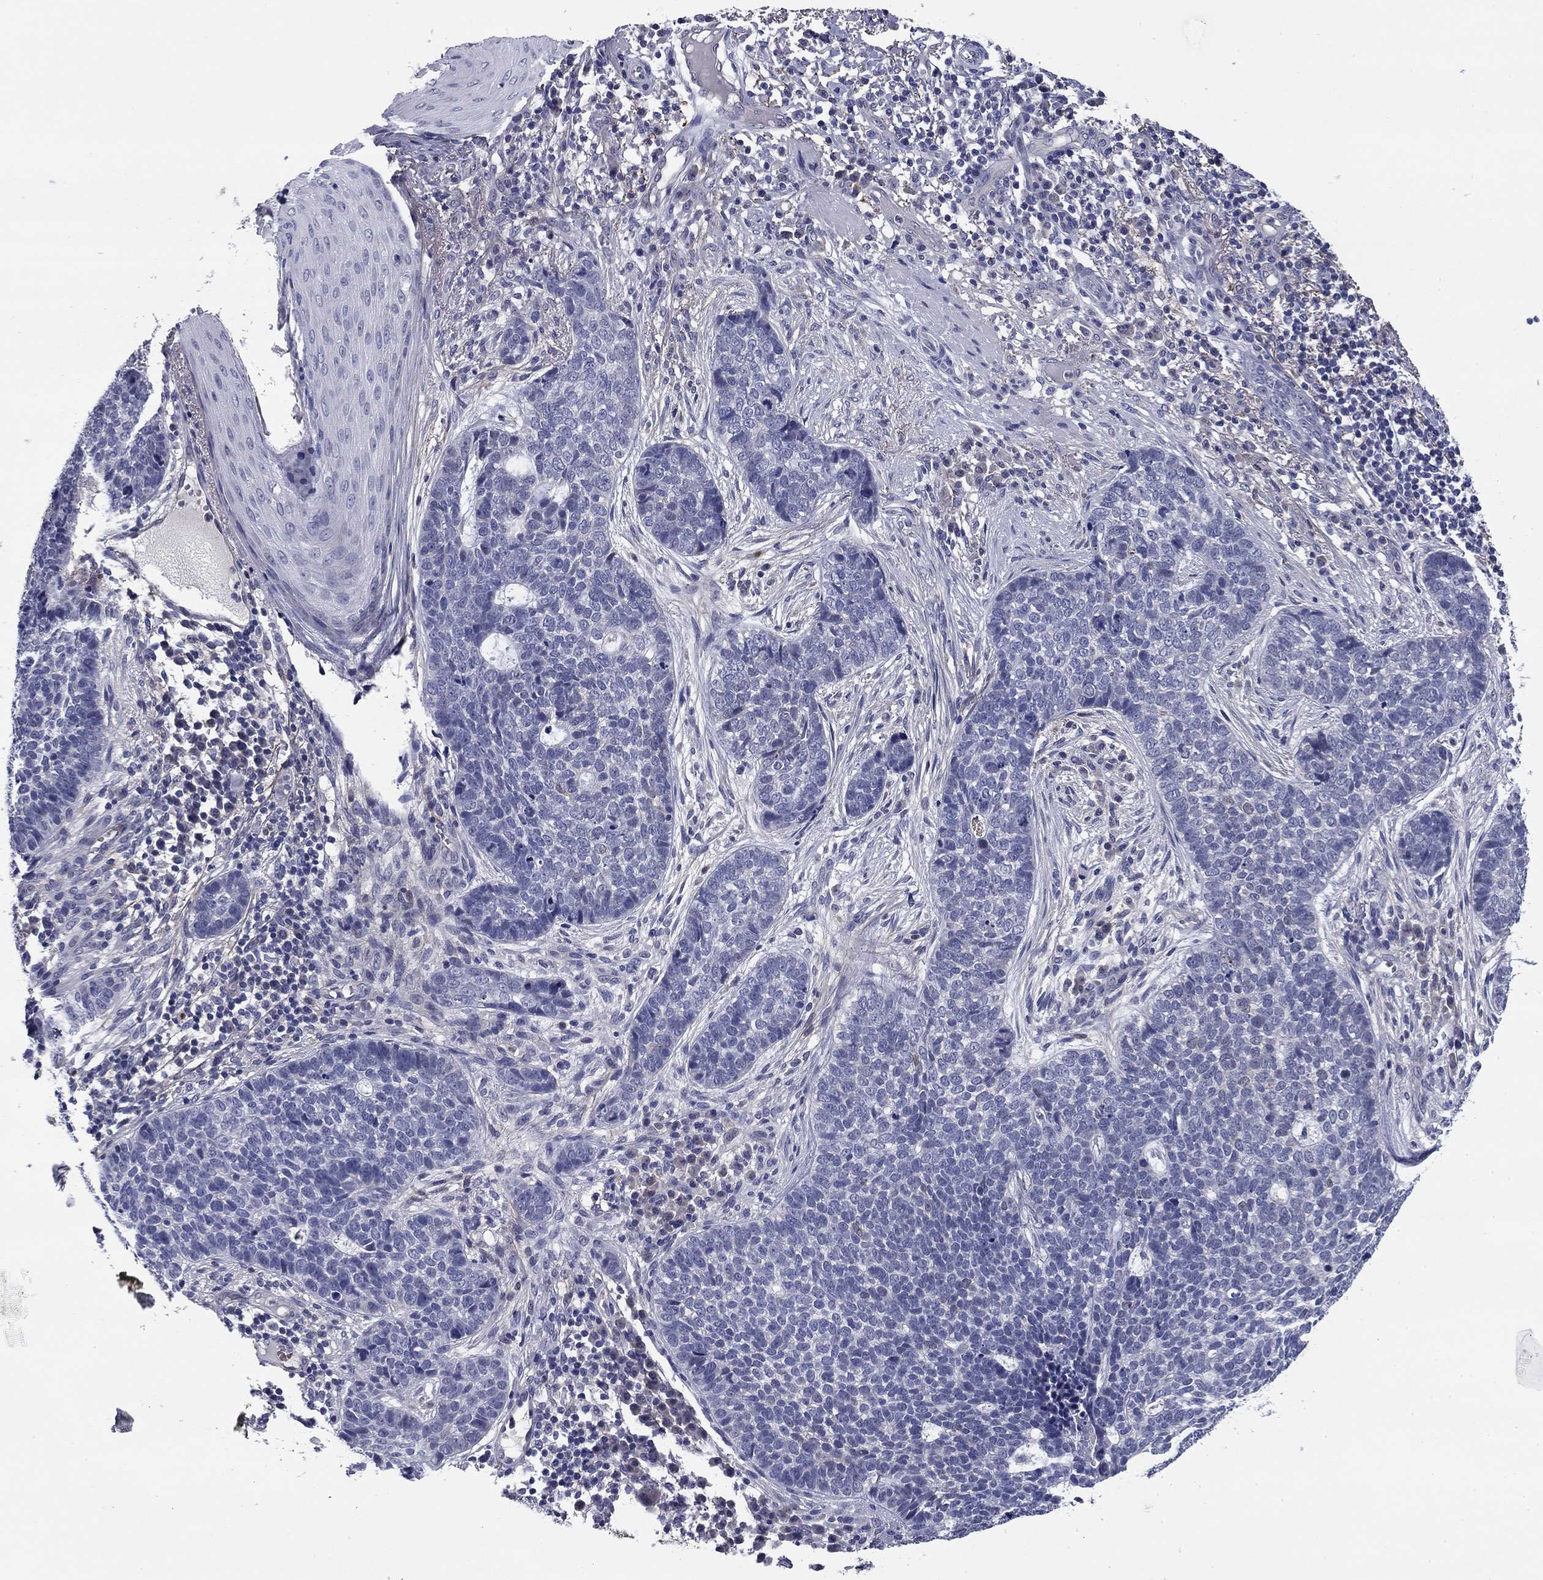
{"staining": {"intensity": "negative", "quantity": "none", "location": "none"}, "tissue": "skin cancer", "cell_type": "Tumor cells", "image_type": "cancer", "snomed": [{"axis": "morphology", "description": "Basal cell carcinoma"}, {"axis": "topography", "description": "Skin"}], "caption": "Tumor cells are negative for brown protein staining in skin basal cell carcinoma.", "gene": "REXO5", "patient": {"sex": "female", "age": 69}}